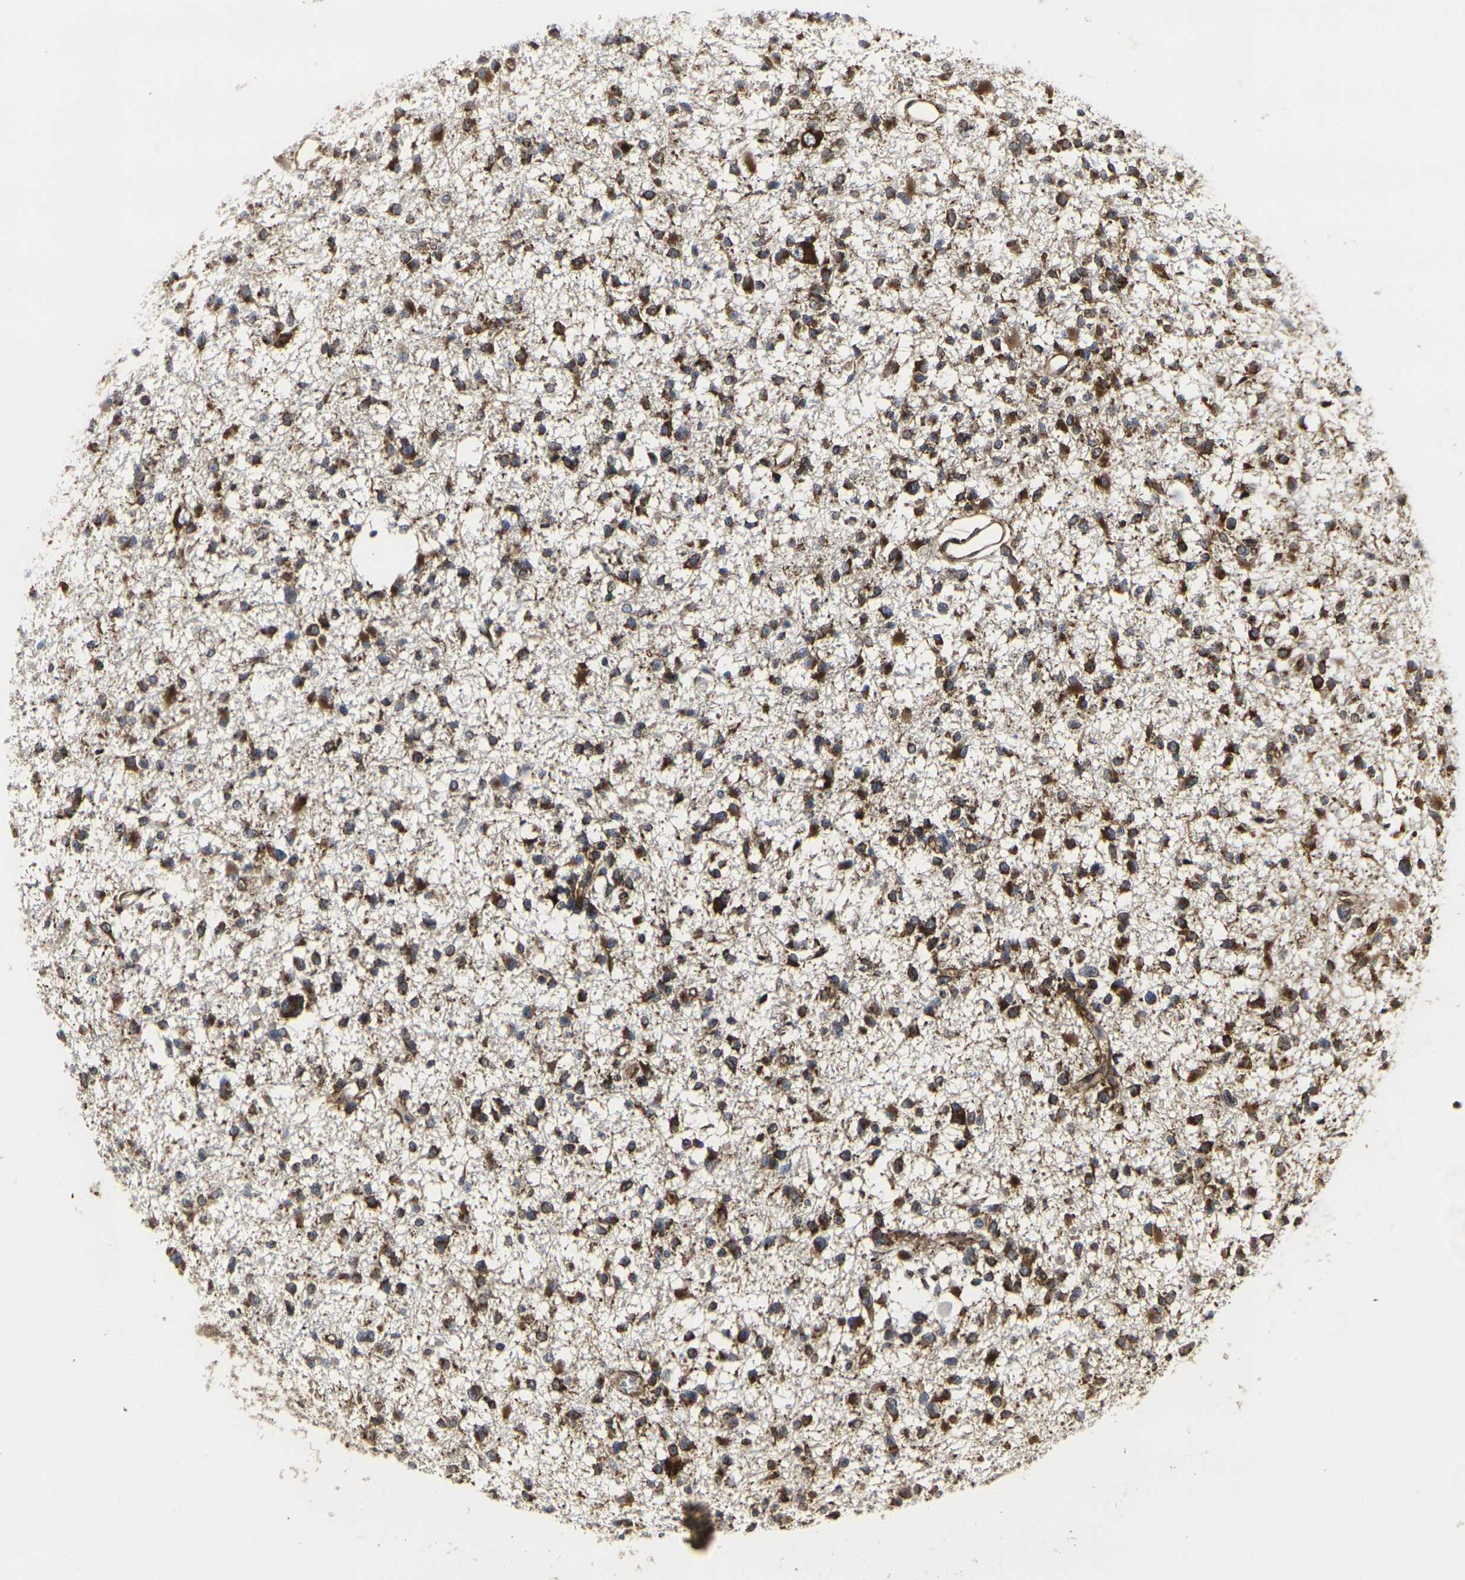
{"staining": {"intensity": "strong", "quantity": ">75%", "location": "cytoplasmic/membranous"}, "tissue": "glioma", "cell_type": "Tumor cells", "image_type": "cancer", "snomed": [{"axis": "morphology", "description": "Glioma, malignant, Low grade"}, {"axis": "topography", "description": "Brain"}], "caption": "This is an image of immunohistochemistry (IHC) staining of glioma, which shows strong positivity in the cytoplasmic/membranous of tumor cells.", "gene": "MARCHF2", "patient": {"sex": "female", "age": 22}}